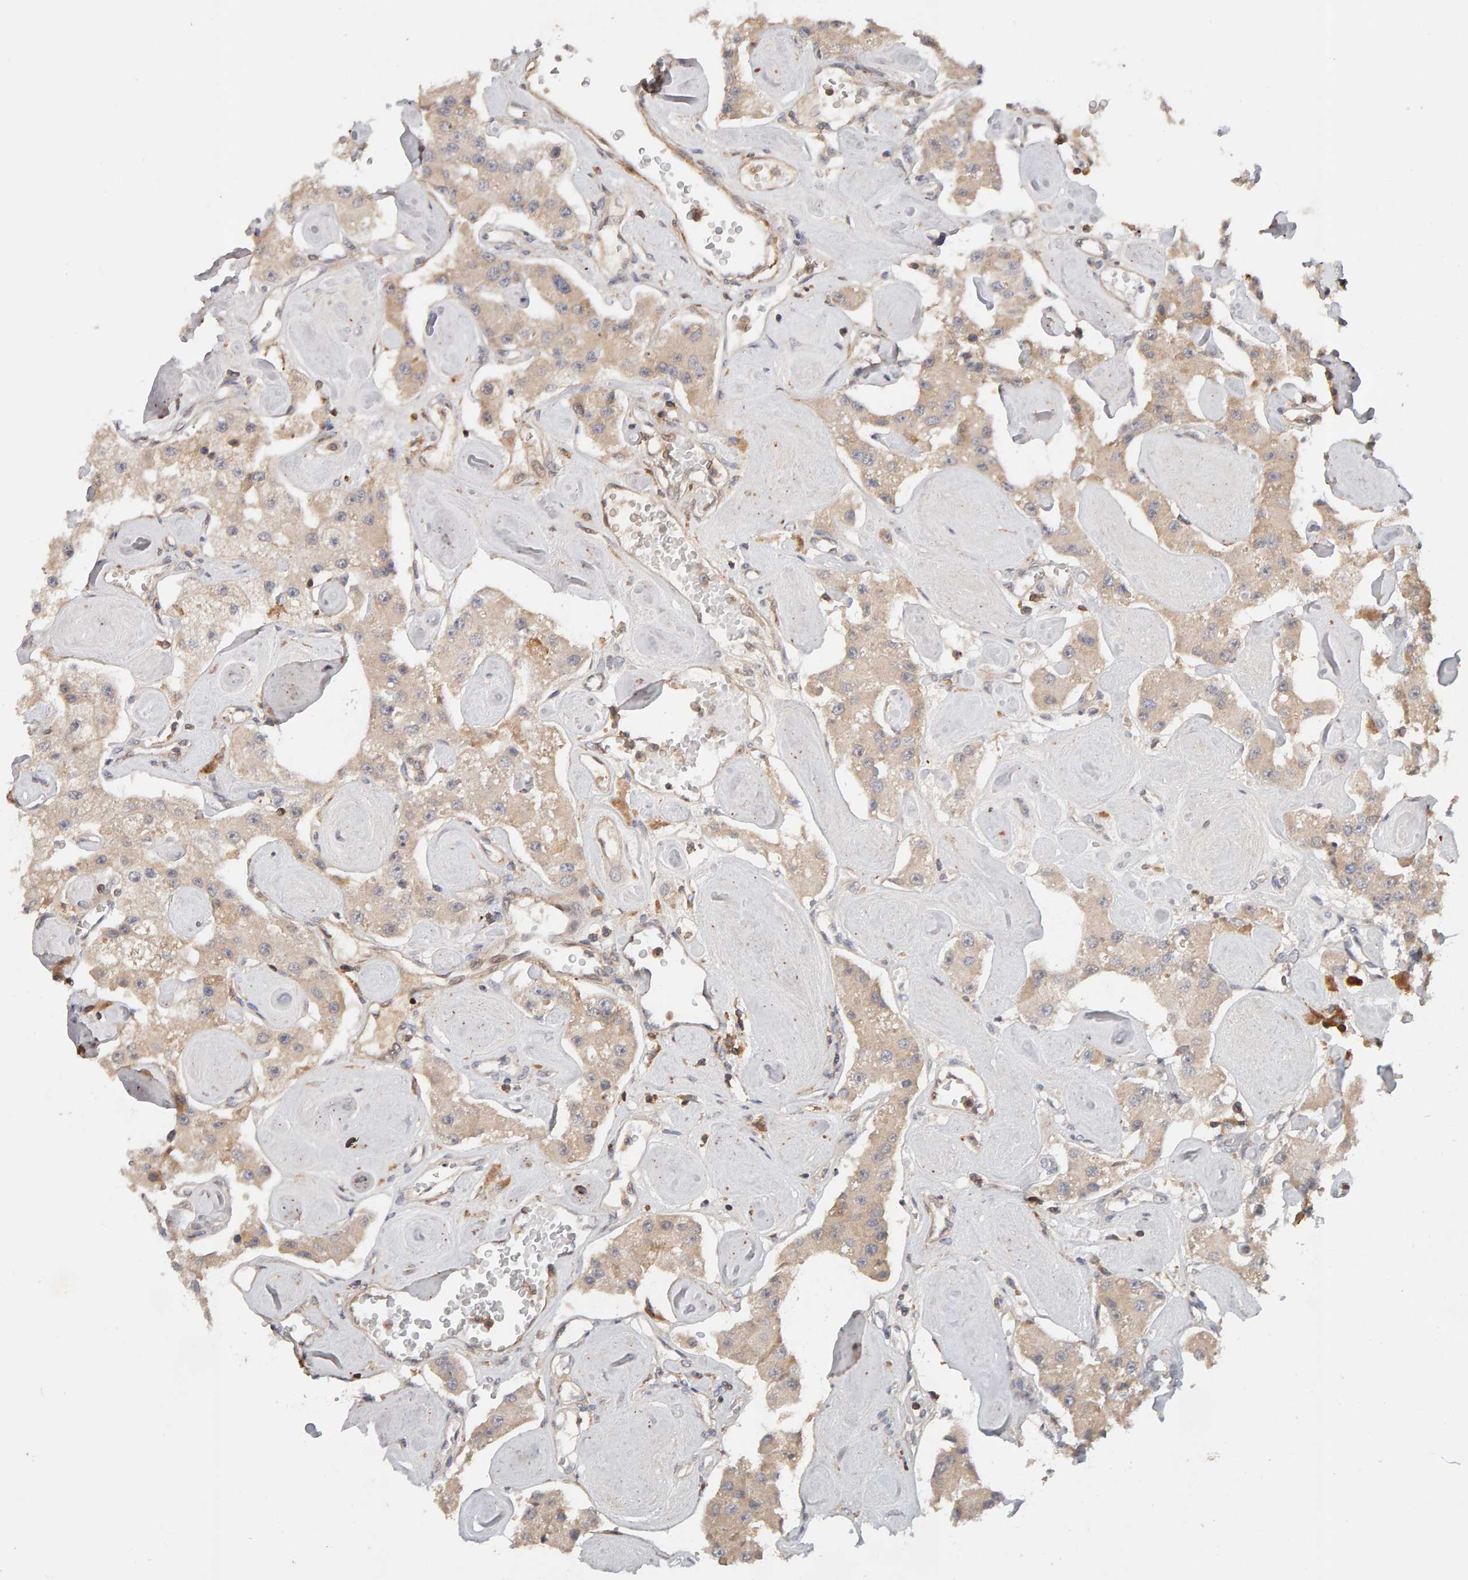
{"staining": {"intensity": "moderate", "quantity": "25%-75%", "location": "cytoplasmic/membranous"}, "tissue": "carcinoid", "cell_type": "Tumor cells", "image_type": "cancer", "snomed": [{"axis": "morphology", "description": "Carcinoid, malignant, NOS"}, {"axis": "topography", "description": "Pancreas"}], "caption": "Tumor cells exhibit medium levels of moderate cytoplasmic/membranous staining in about 25%-75% of cells in carcinoid.", "gene": "NUDCD1", "patient": {"sex": "male", "age": 41}}